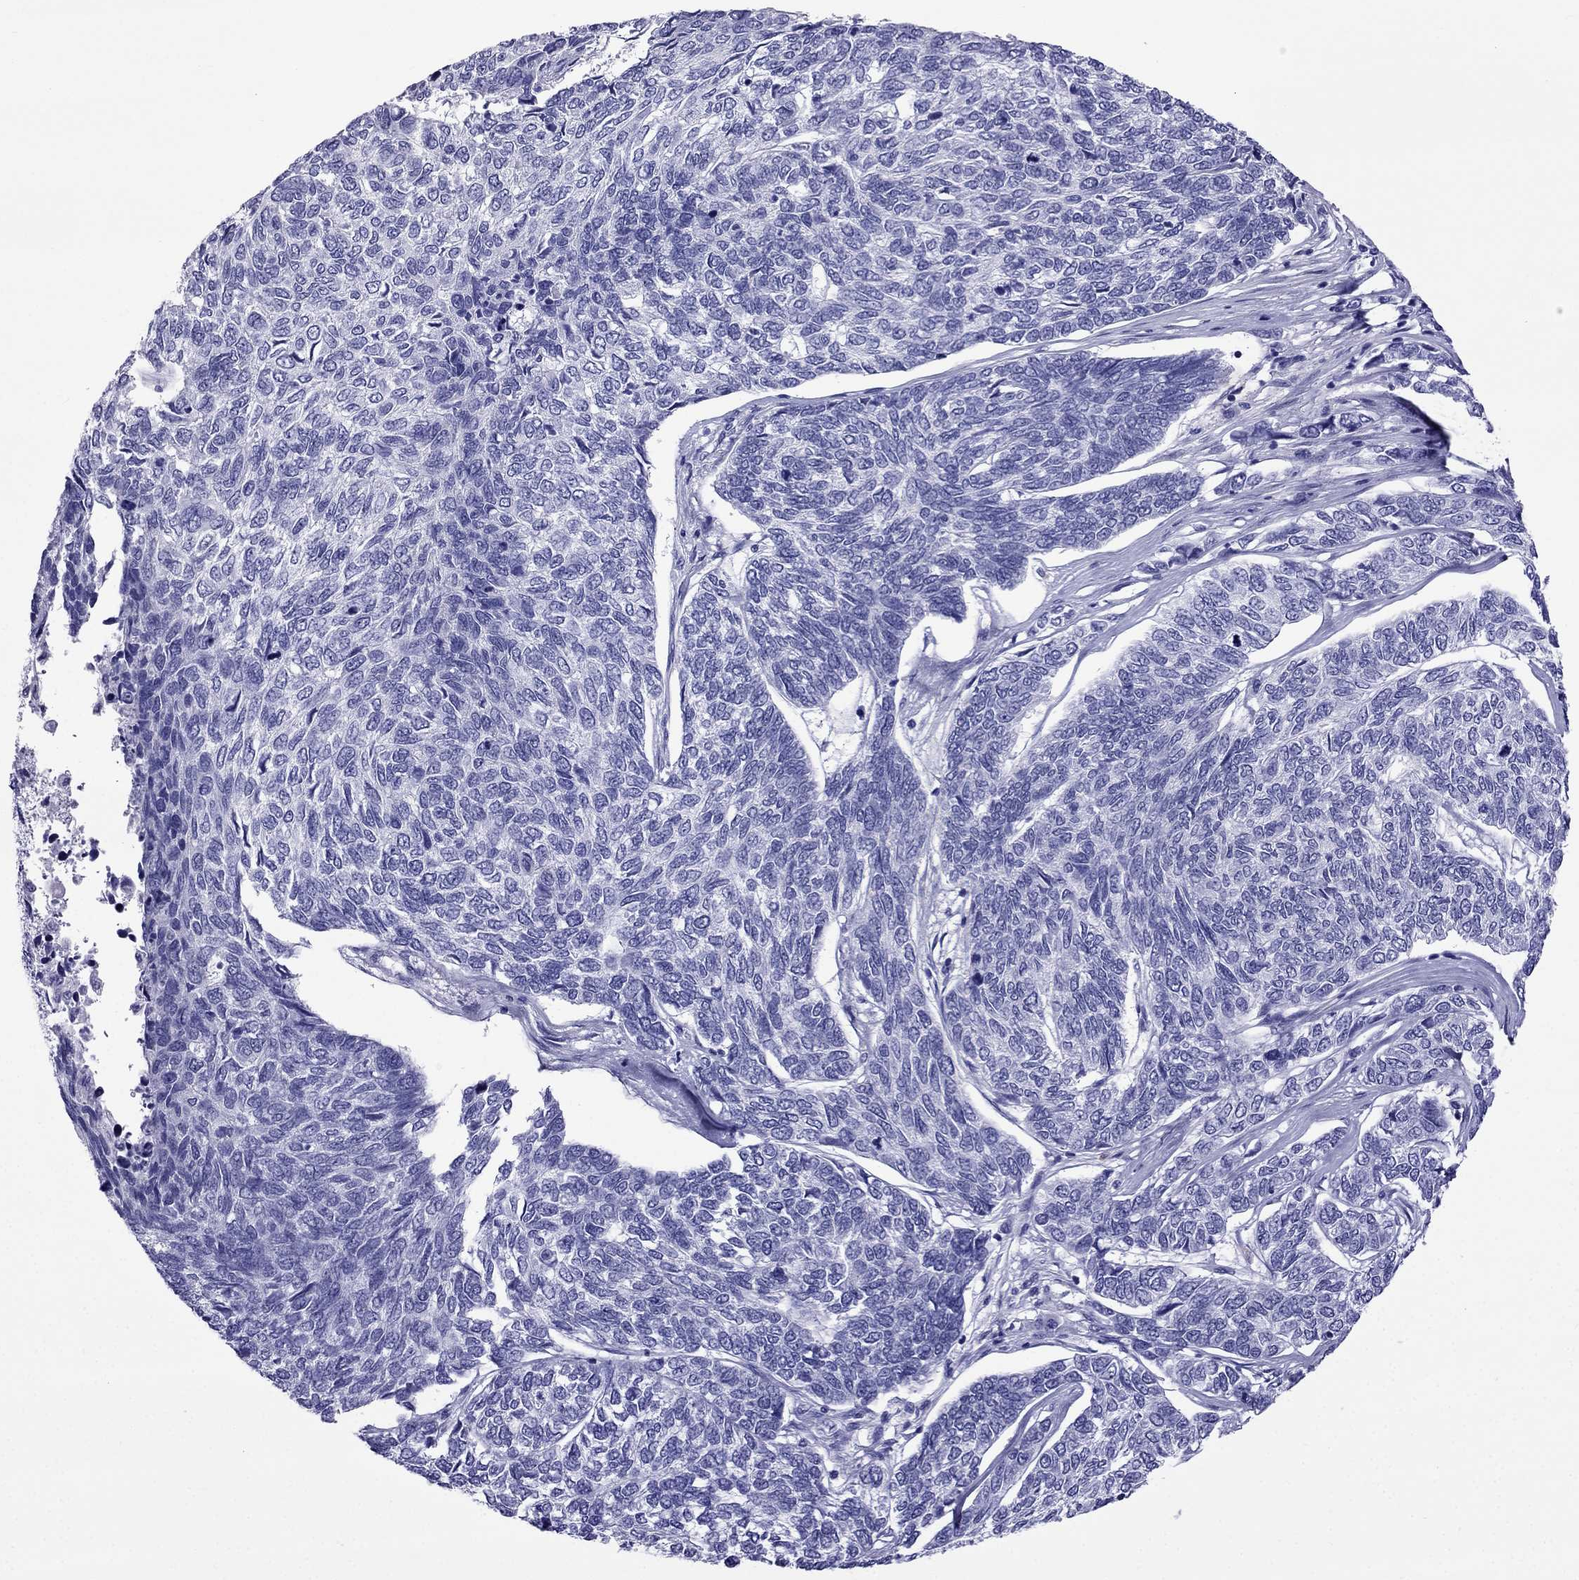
{"staining": {"intensity": "negative", "quantity": "none", "location": "none"}, "tissue": "skin cancer", "cell_type": "Tumor cells", "image_type": "cancer", "snomed": [{"axis": "morphology", "description": "Basal cell carcinoma"}, {"axis": "topography", "description": "Skin"}], "caption": "Tumor cells show no significant expression in skin cancer.", "gene": "ARR3", "patient": {"sex": "female", "age": 65}}